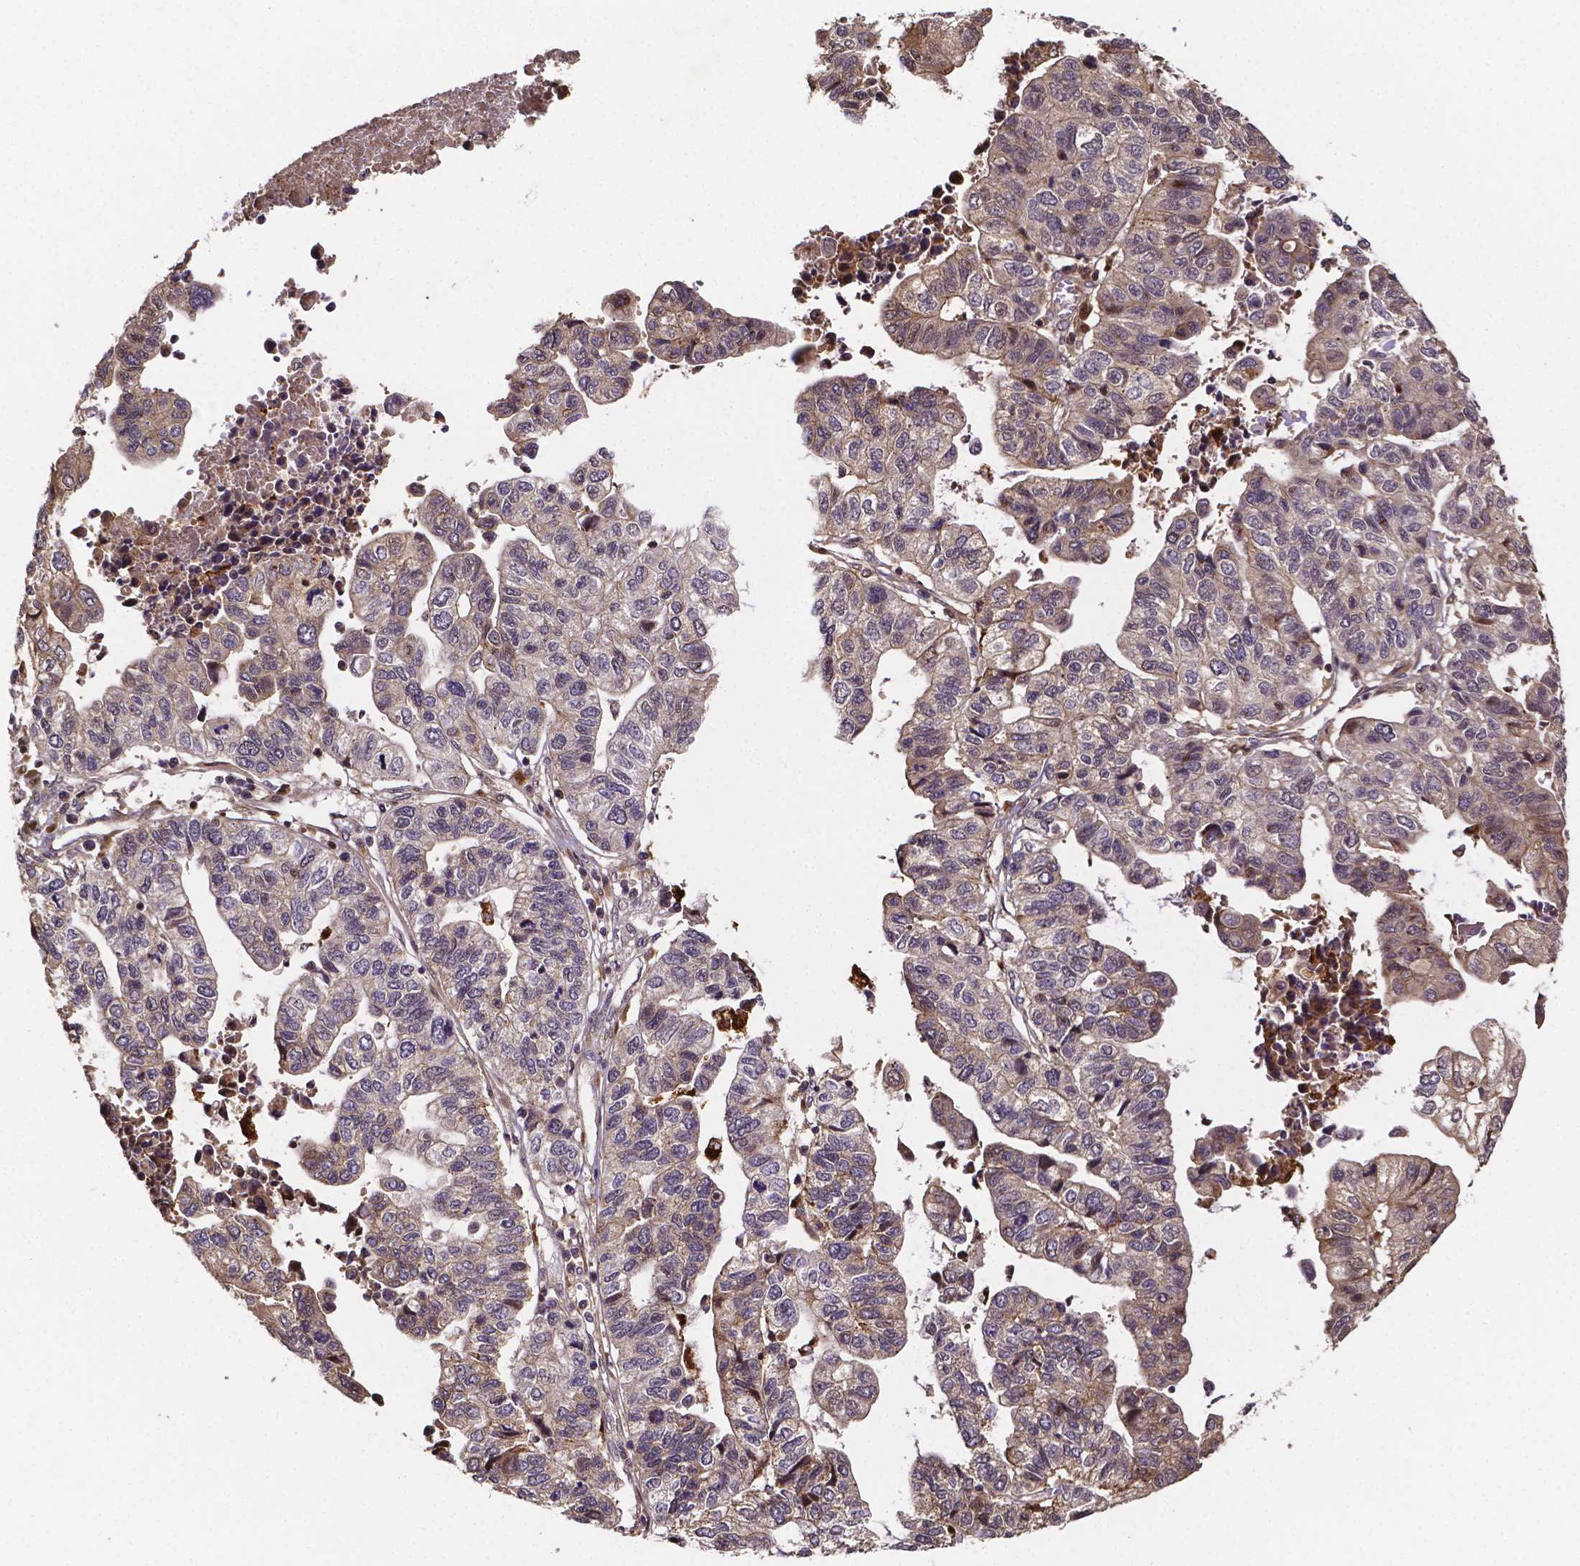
{"staining": {"intensity": "weak", "quantity": "25%-75%", "location": "cytoplasmic/membranous"}, "tissue": "stomach cancer", "cell_type": "Tumor cells", "image_type": "cancer", "snomed": [{"axis": "morphology", "description": "Adenocarcinoma, NOS"}, {"axis": "topography", "description": "Stomach, upper"}], "caption": "This is an image of IHC staining of stomach cancer (adenocarcinoma), which shows weak positivity in the cytoplasmic/membranous of tumor cells.", "gene": "RNF123", "patient": {"sex": "female", "age": 67}}